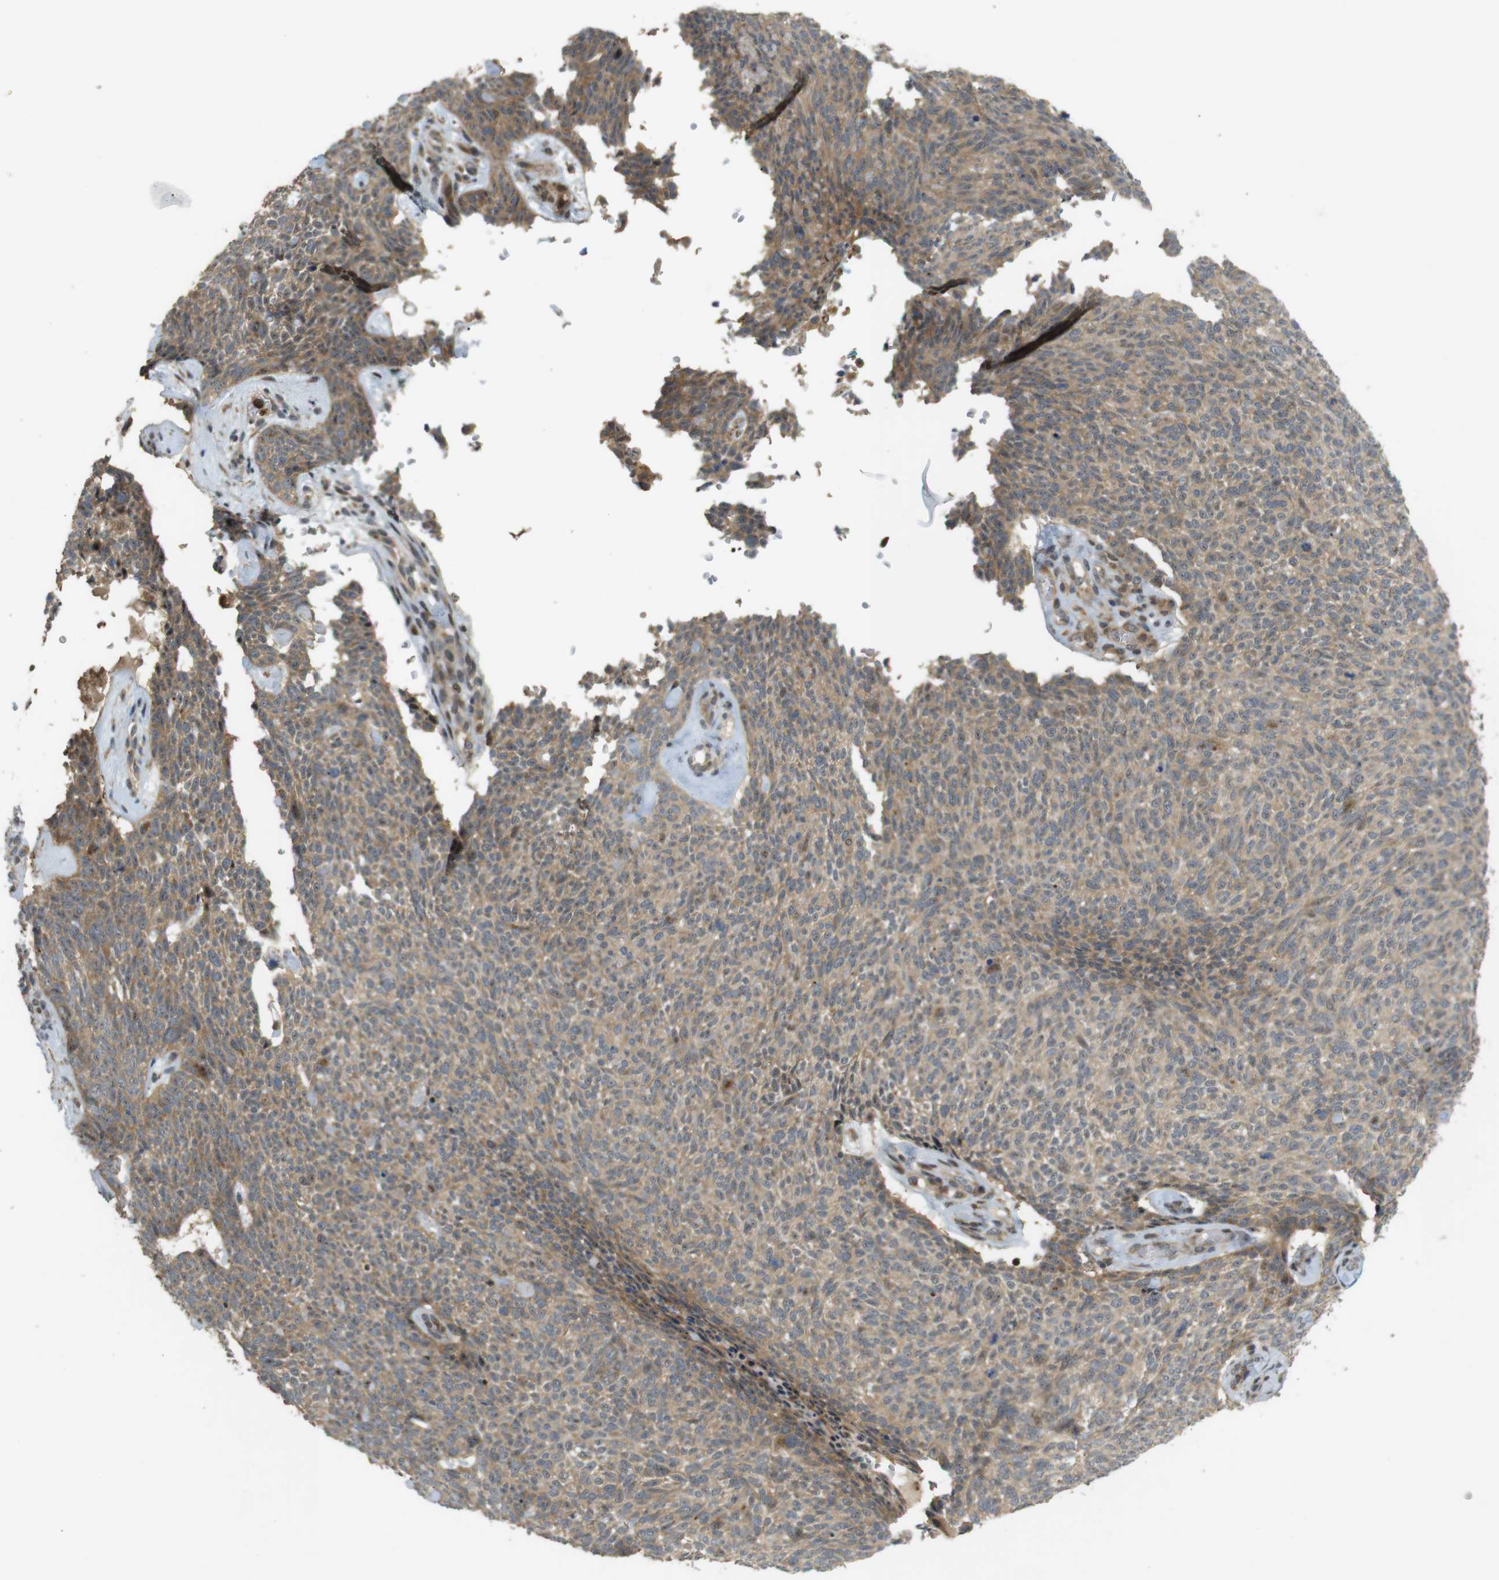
{"staining": {"intensity": "moderate", "quantity": ">75%", "location": "cytoplasmic/membranous,nuclear"}, "tissue": "skin cancer", "cell_type": "Tumor cells", "image_type": "cancer", "snomed": [{"axis": "morphology", "description": "Basal cell carcinoma"}, {"axis": "topography", "description": "Skin"}], "caption": "High-magnification brightfield microscopy of skin cancer stained with DAB (brown) and counterstained with hematoxylin (blue). tumor cells exhibit moderate cytoplasmic/membranous and nuclear positivity is appreciated in about>75% of cells.", "gene": "TMX3", "patient": {"sex": "female", "age": 84}}